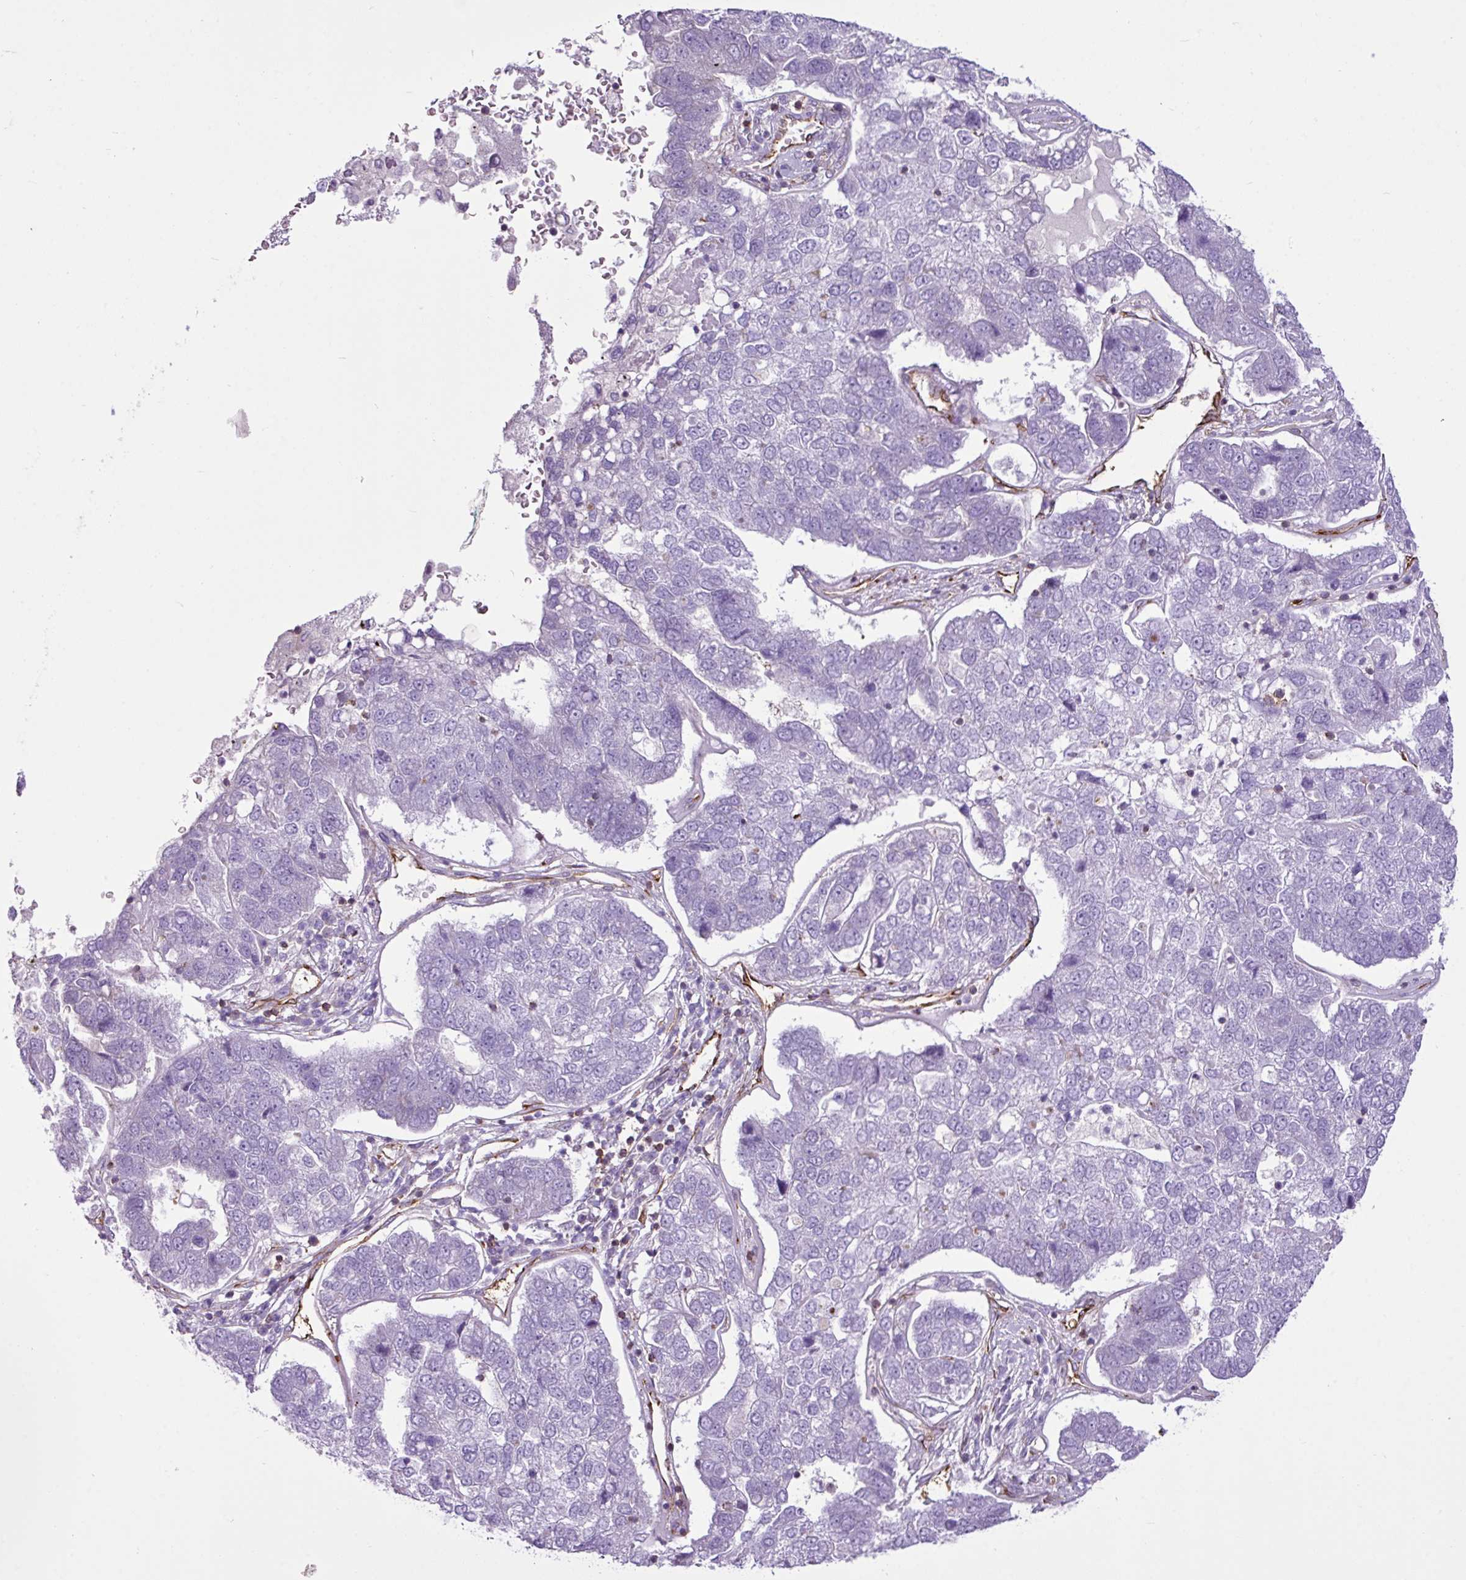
{"staining": {"intensity": "negative", "quantity": "none", "location": "none"}, "tissue": "pancreatic cancer", "cell_type": "Tumor cells", "image_type": "cancer", "snomed": [{"axis": "morphology", "description": "Adenocarcinoma, NOS"}, {"axis": "topography", "description": "Pancreas"}], "caption": "The photomicrograph exhibits no staining of tumor cells in adenocarcinoma (pancreatic).", "gene": "EME2", "patient": {"sex": "female", "age": 61}}